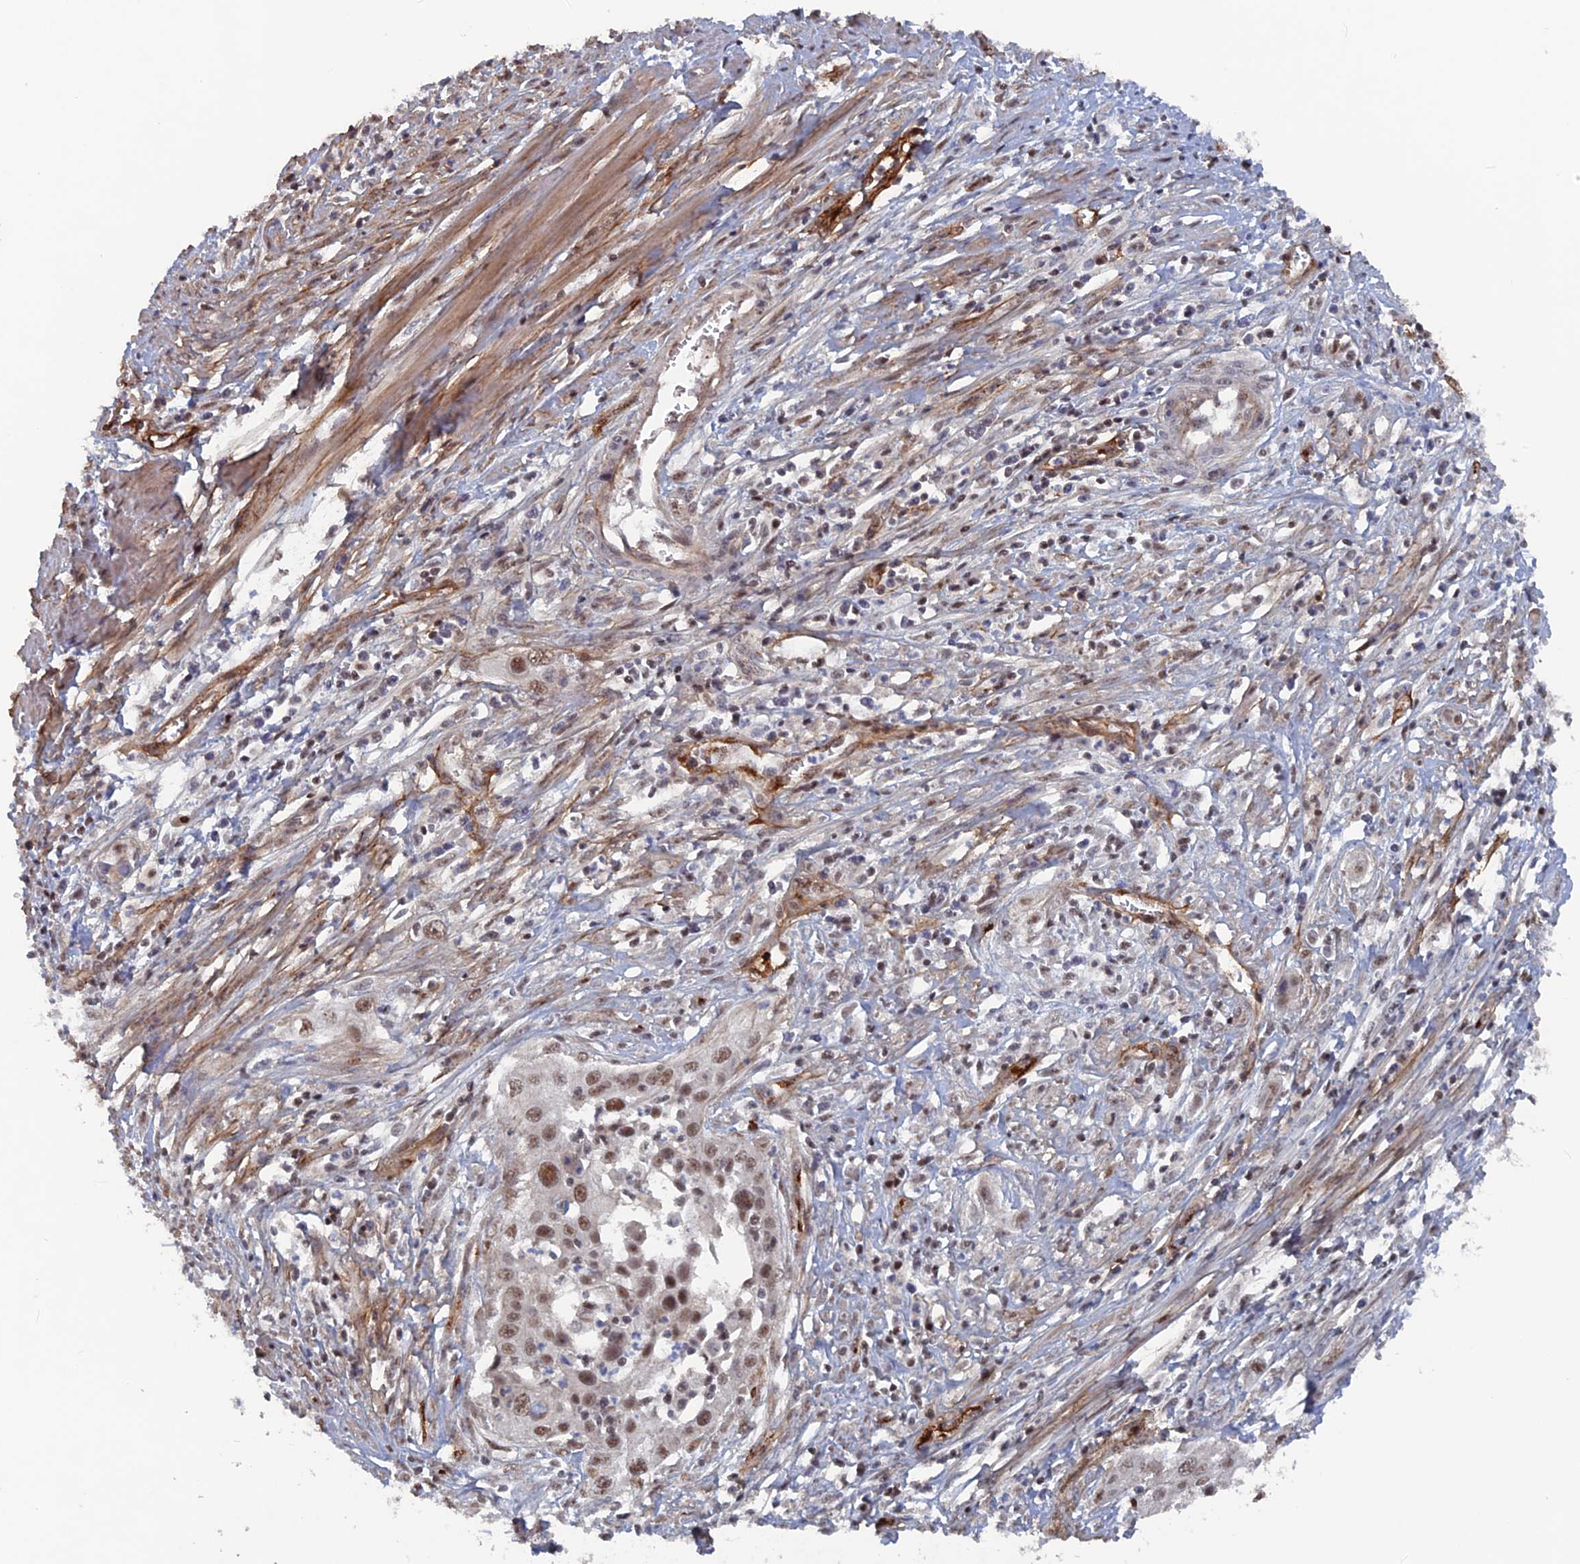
{"staining": {"intensity": "moderate", "quantity": ">75%", "location": "nuclear"}, "tissue": "cervical cancer", "cell_type": "Tumor cells", "image_type": "cancer", "snomed": [{"axis": "morphology", "description": "Squamous cell carcinoma, NOS"}, {"axis": "topography", "description": "Cervix"}], "caption": "A high-resolution image shows immunohistochemistry (IHC) staining of cervical cancer (squamous cell carcinoma), which shows moderate nuclear staining in approximately >75% of tumor cells. (DAB (3,3'-diaminobenzidine) IHC, brown staining for protein, blue staining for nuclei).", "gene": "SH3D21", "patient": {"sex": "female", "age": 34}}